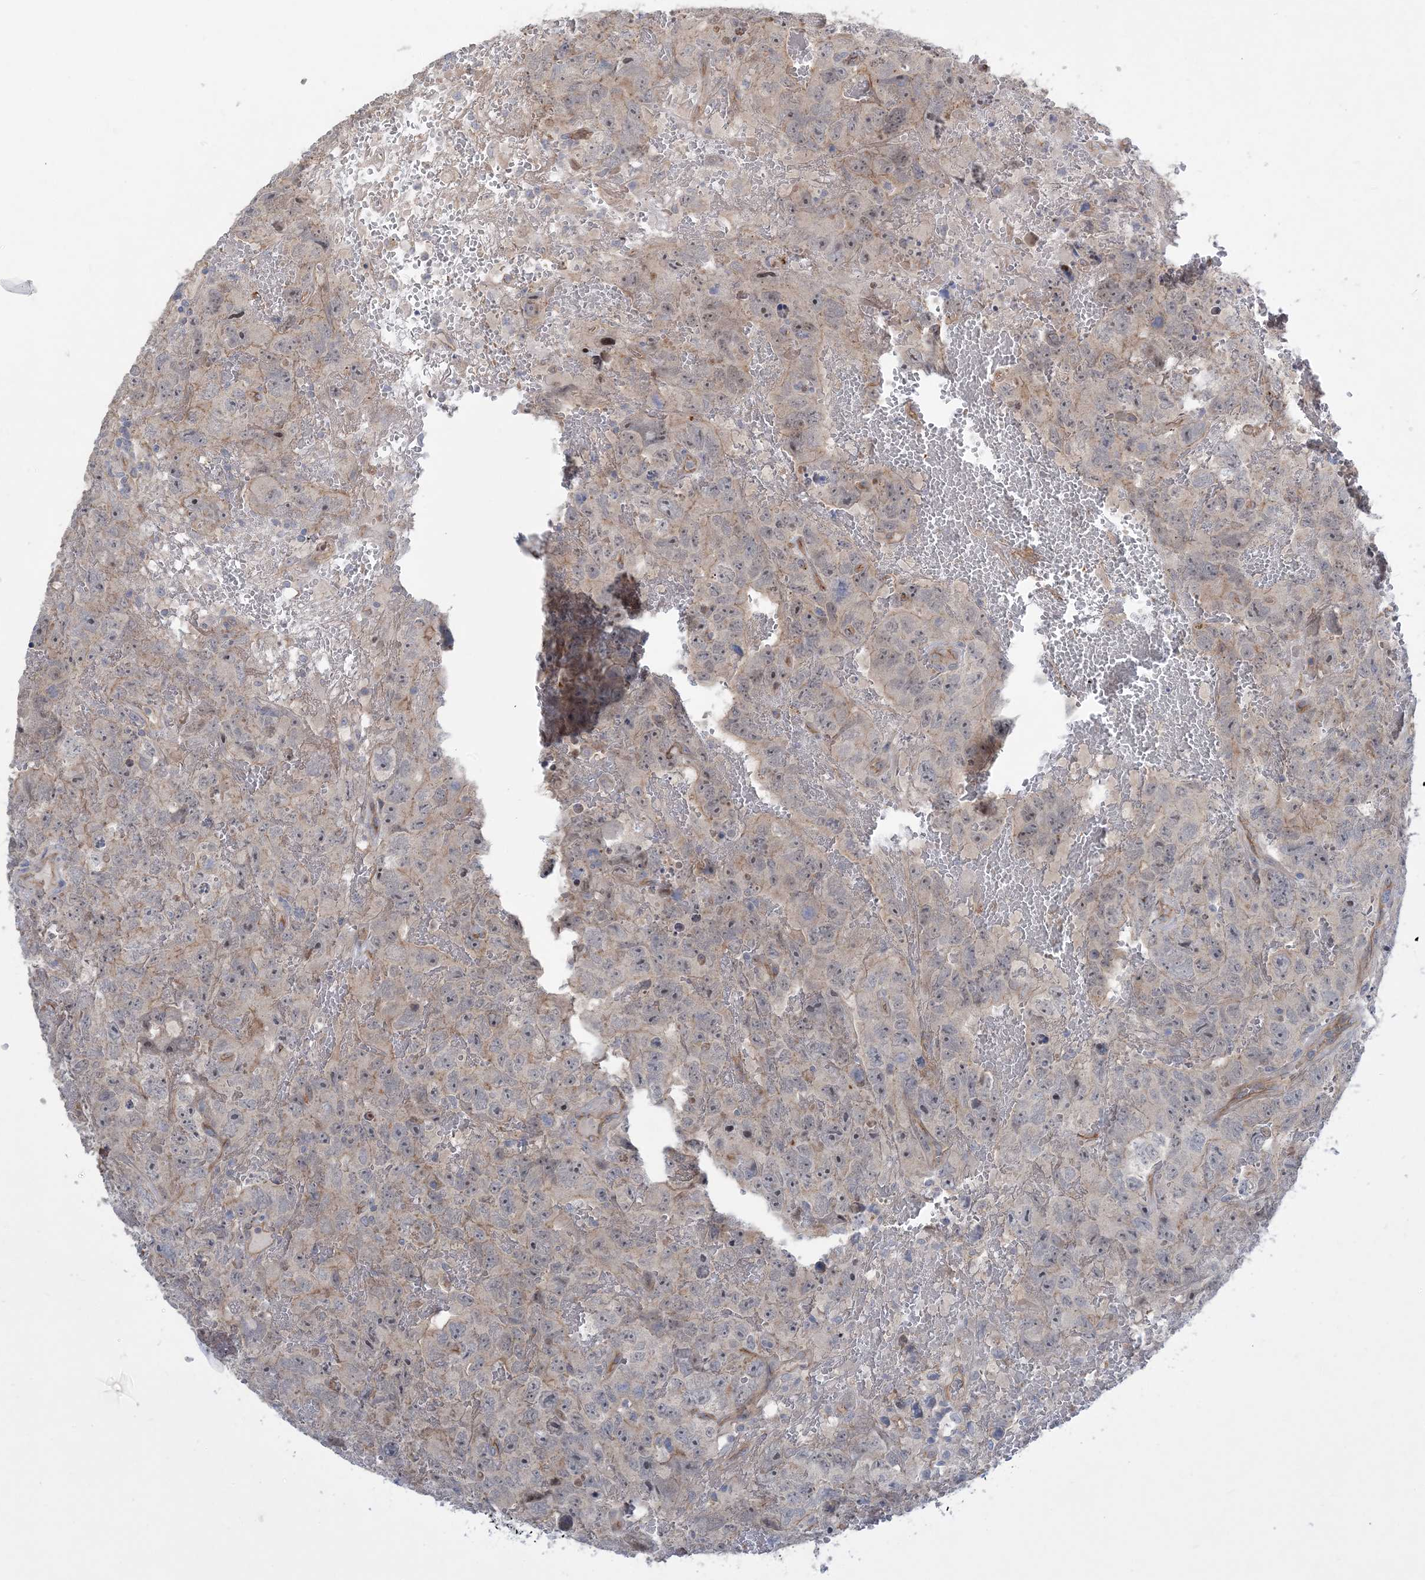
{"staining": {"intensity": "weak", "quantity": "<25%", "location": "cytoplasmic/membranous"}, "tissue": "testis cancer", "cell_type": "Tumor cells", "image_type": "cancer", "snomed": [{"axis": "morphology", "description": "Carcinoma, Embryonal, NOS"}, {"axis": "topography", "description": "Testis"}], "caption": "Immunohistochemistry micrograph of testis cancer (embryonal carcinoma) stained for a protein (brown), which shows no staining in tumor cells.", "gene": "AOC1", "patient": {"sex": "male", "age": 45}}